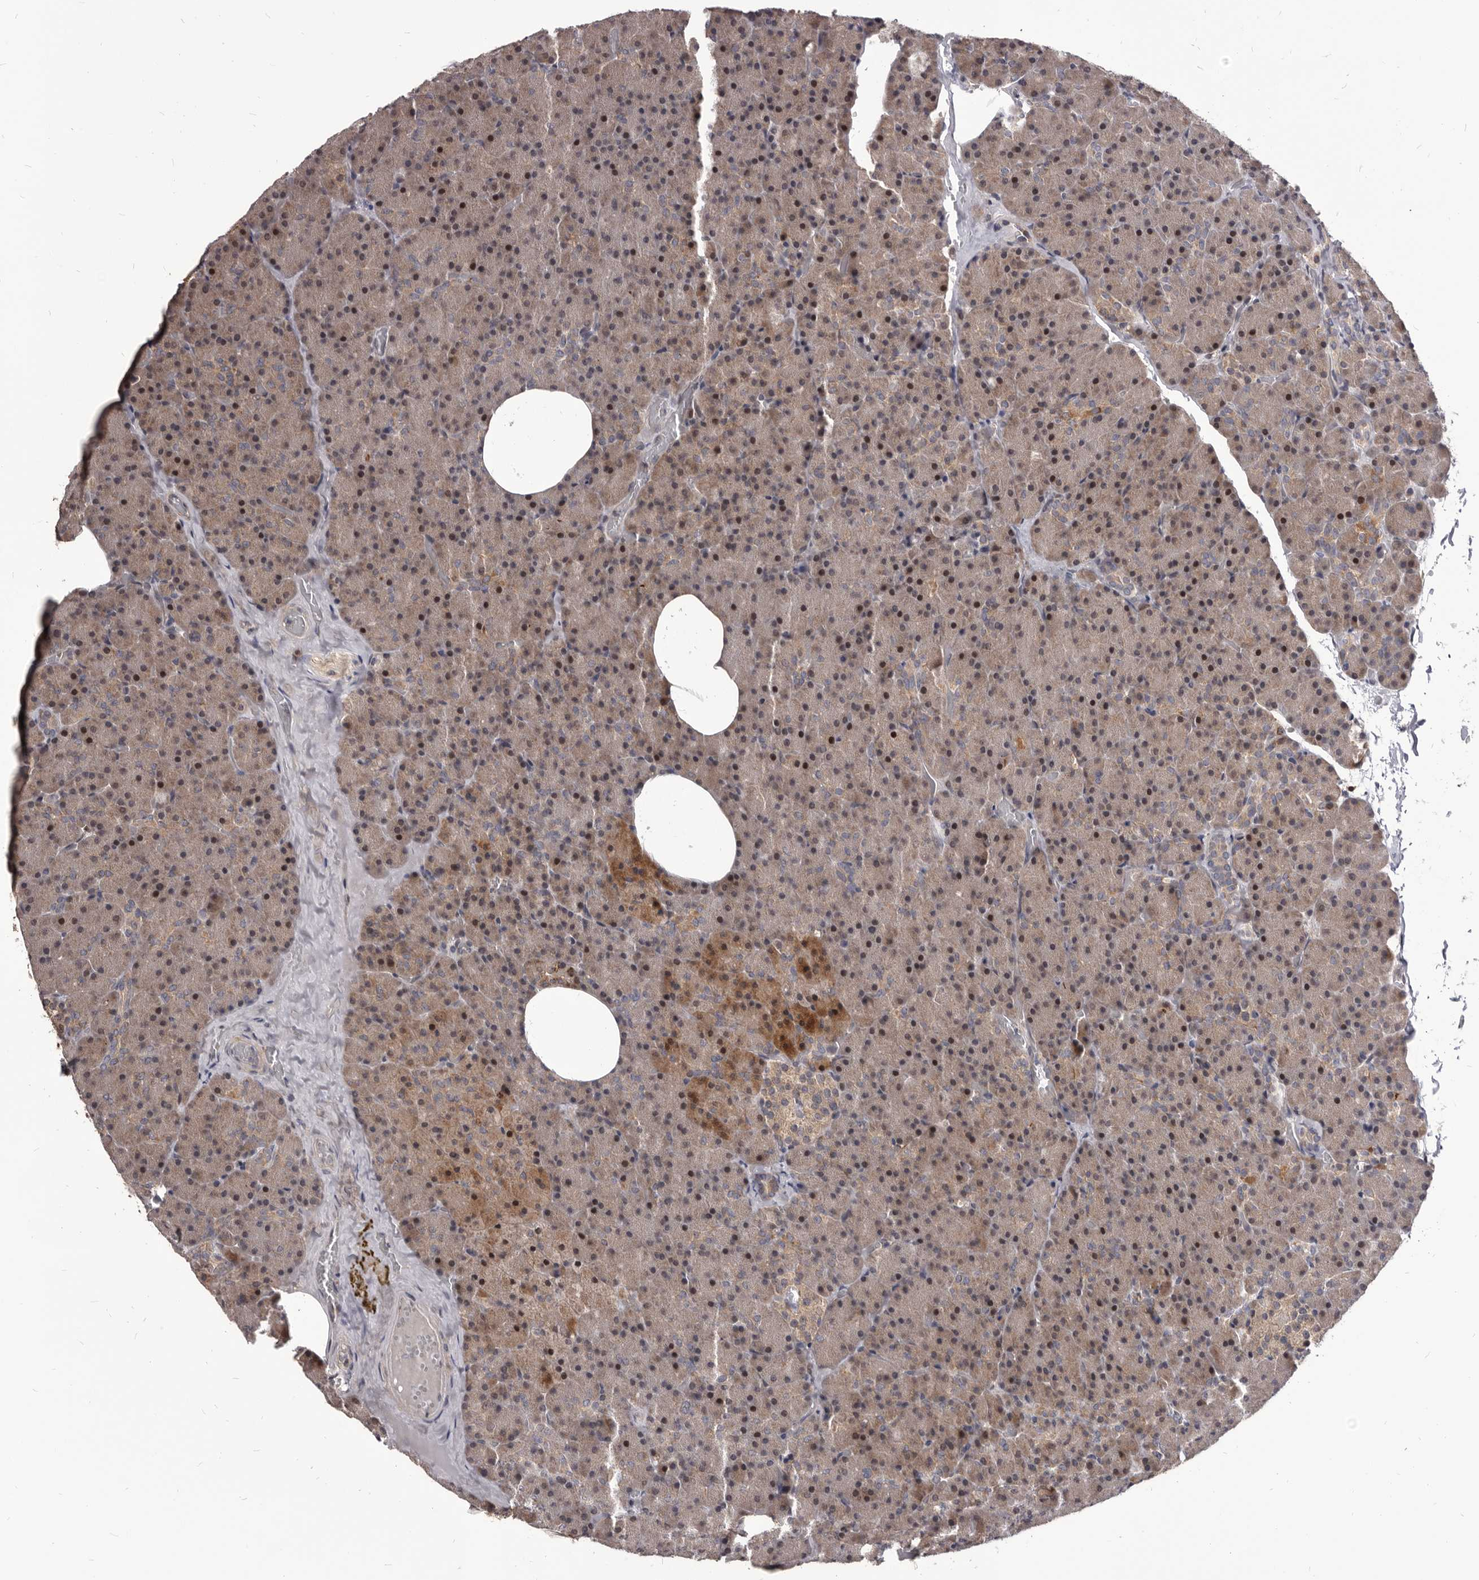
{"staining": {"intensity": "moderate", "quantity": "25%-75%", "location": "cytoplasmic/membranous,nuclear"}, "tissue": "pancreas", "cell_type": "Exocrine glandular cells", "image_type": "normal", "snomed": [{"axis": "morphology", "description": "Normal tissue, NOS"}, {"axis": "morphology", "description": "Carcinoid, malignant, NOS"}, {"axis": "topography", "description": "Pancreas"}], "caption": "Moderate cytoplasmic/membranous,nuclear positivity for a protein is present in about 25%-75% of exocrine glandular cells of benign pancreas using IHC.", "gene": "MAP3K14", "patient": {"sex": "female", "age": 35}}